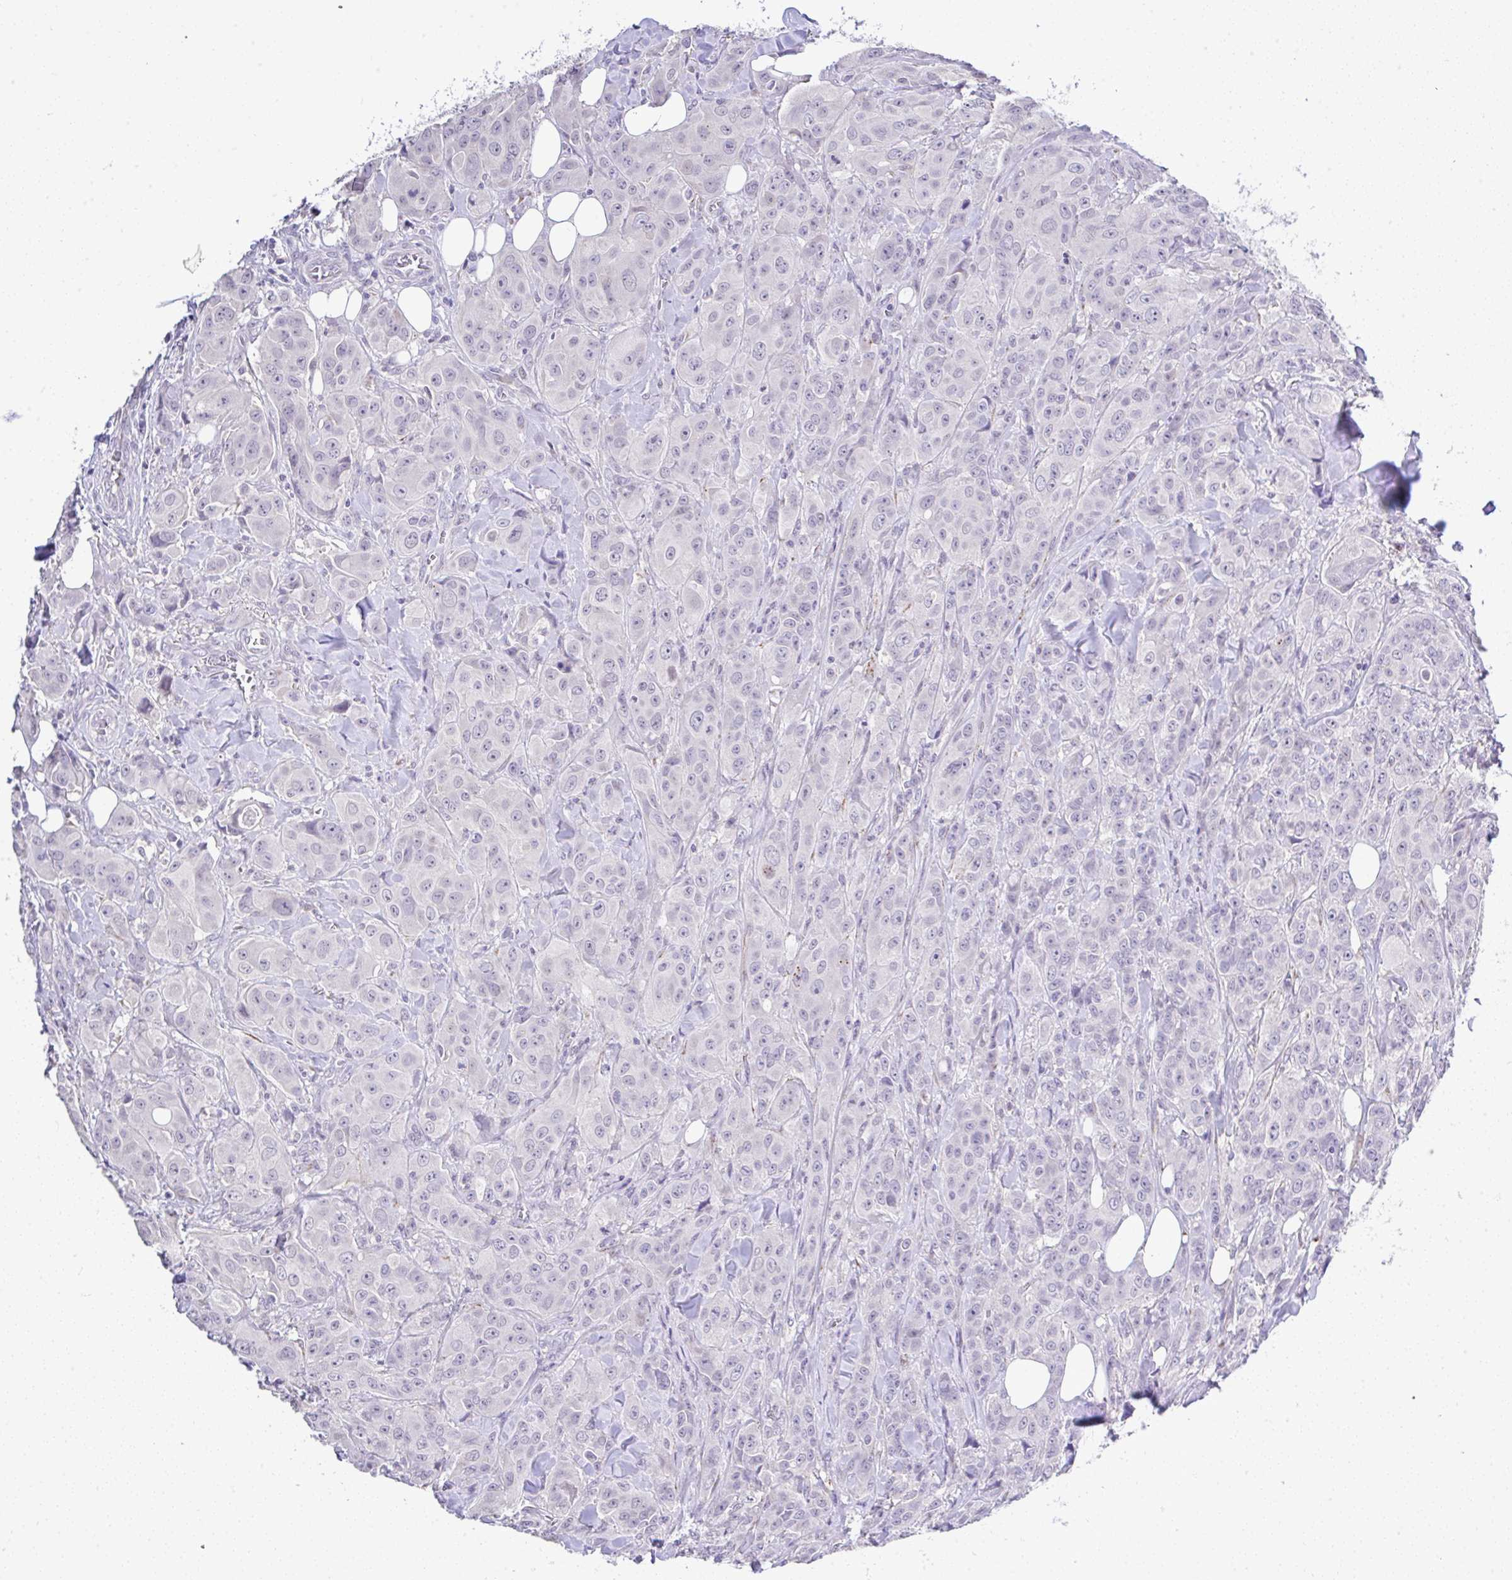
{"staining": {"intensity": "negative", "quantity": "none", "location": "none"}, "tissue": "breast cancer", "cell_type": "Tumor cells", "image_type": "cancer", "snomed": [{"axis": "morphology", "description": "Normal tissue, NOS"}, {"axis": "morphology", "description": "Duct carcinoma"}, {"axis": "topography", "description": "Breast"}], "caption": "A histopathology image of breast cancer (infiltrating ductal carcinoma) stained for a protein demonstrates no brown staining in tumor cells.", "gene": "CTU1", "patient": {"sex": "female", "age": 43}}